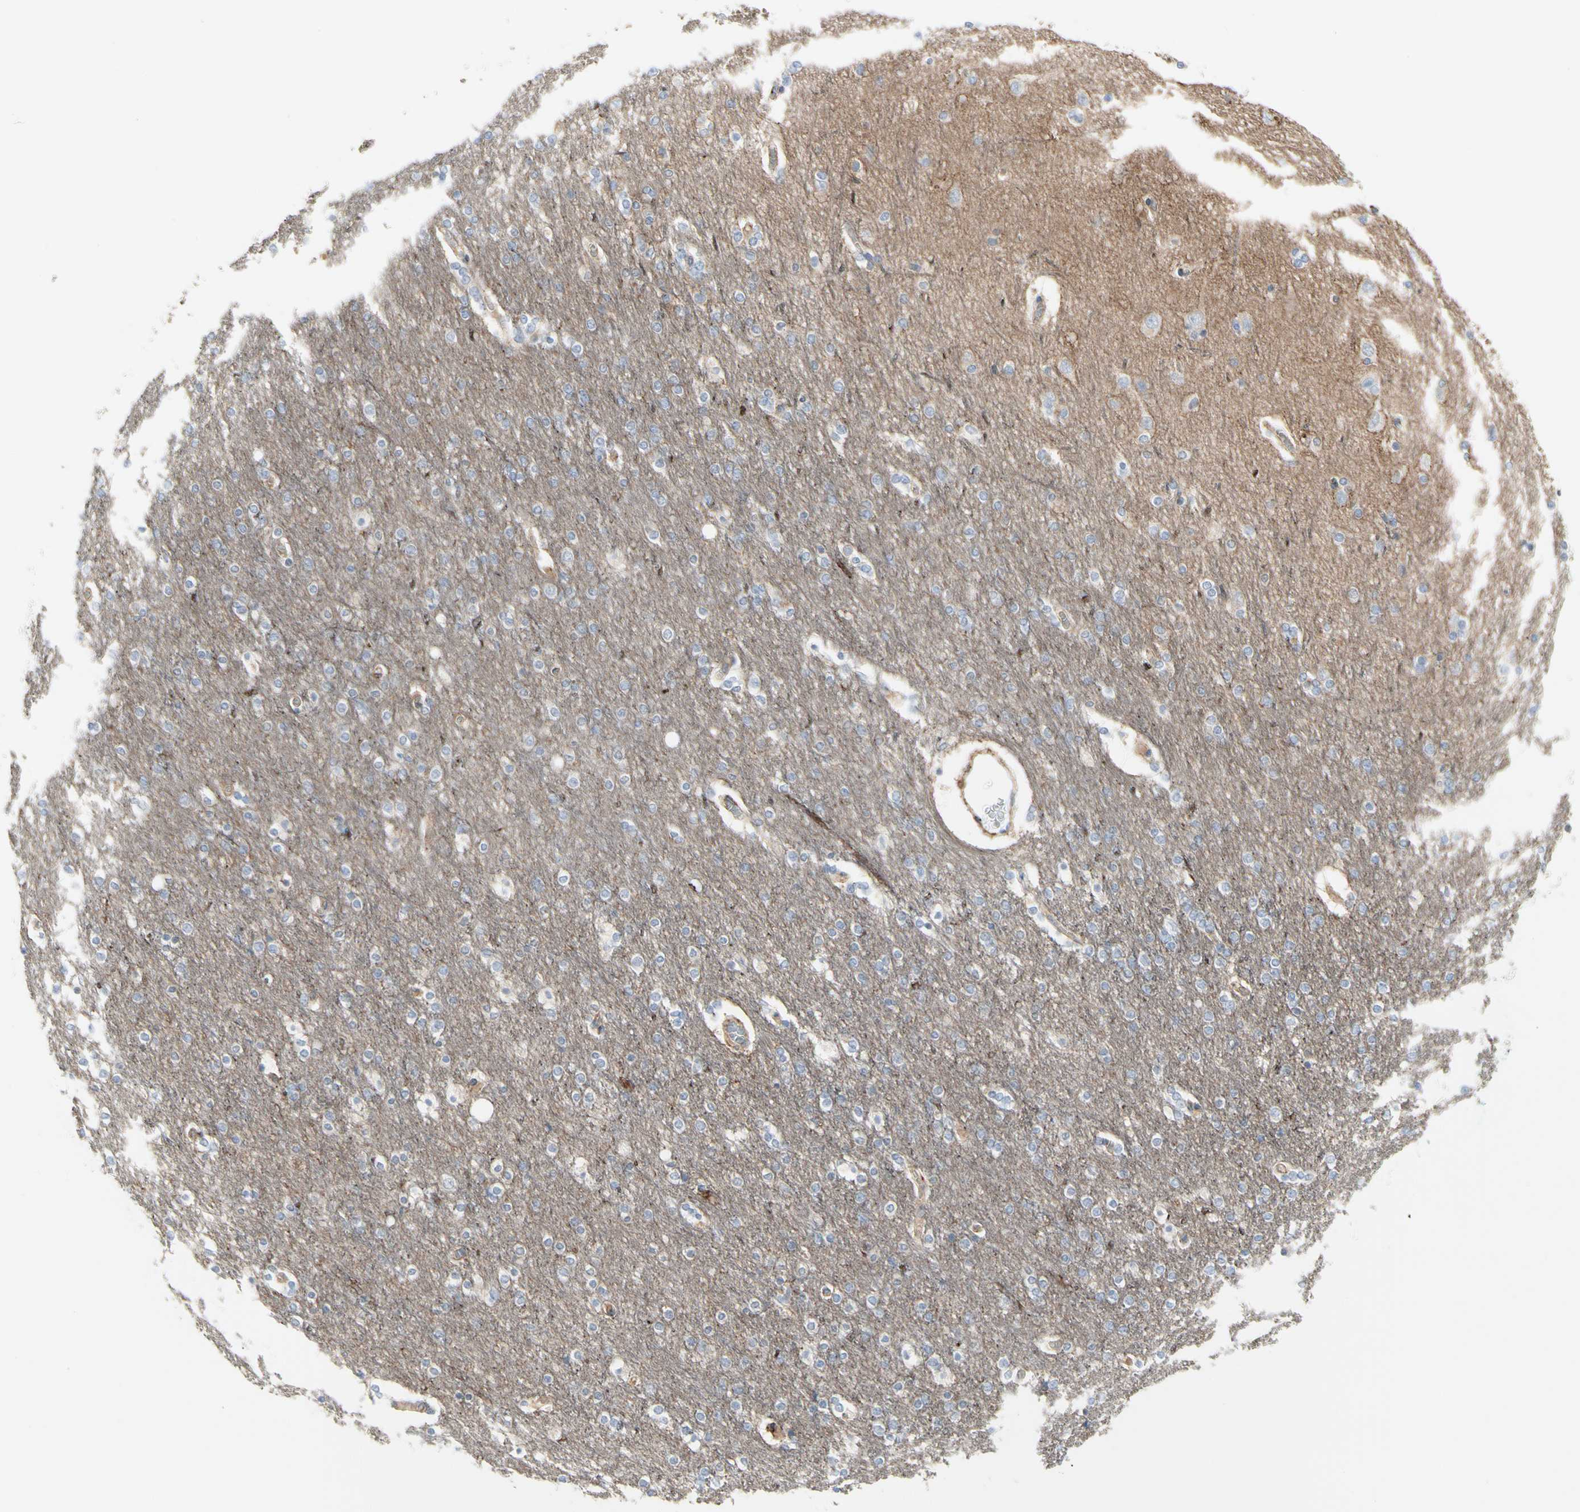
{"staining": {"intensity": "negative", "quantity": "none", "location": "none"}, "tissue": "cerebral cortex", "cell_type": "Endothelial cells", "image_type": "normal", "snomed": [{"axis": "morphology", "description": "Normal tissue, NOS"}, {"axis": "topography", "description": "Cerebral cortex"}], "caption": "There is no significant staining in endothelial cells of cerebral cortex. (DAB (3,3'-diaminobenzidine) immunohistochemistry visualized using brightfield microscopy, high magnification).", "gene": "CLEC2B", "patient": {"sex": "female", "age": 54}}